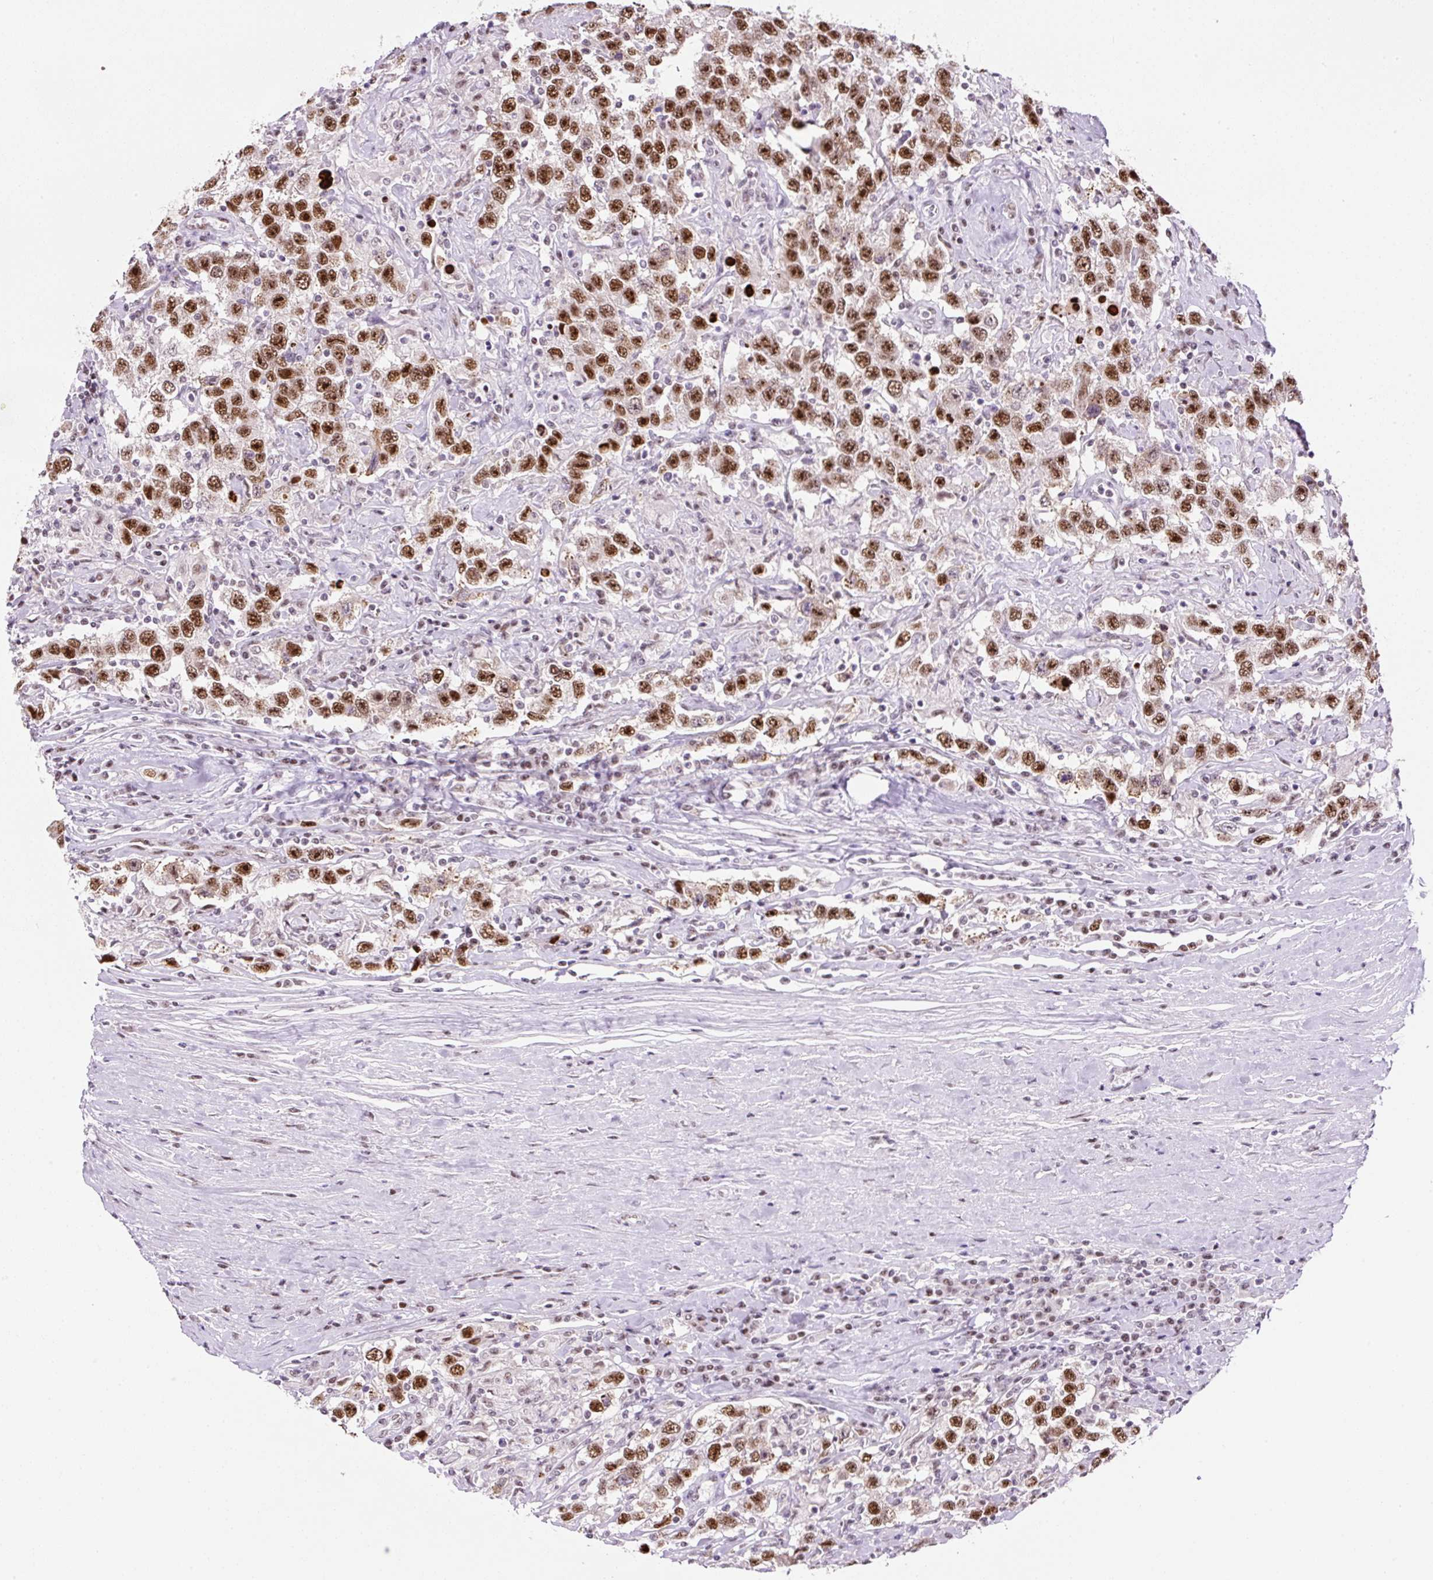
{"staining": {"intensity": "strong", "quantity": ">75%", "location": "nuclear"}, "tissue": "testis cancer", "cell_type": "Tumor cells", "image_type": "cancer", "snomed": [{"axis": "morphology", "description": "Seminoma, NOS"}, {"axis": "topography", "description": "Testis"}], "caption": "Seminoma (testis) stained with DAB (3,3'-diaminobenzidine) IHC shows high levels of strong nuclear staining in approximately >75% of tumor cells.", "gene": "TAF1A", "patient": {"sex": "male", "age": 41}}